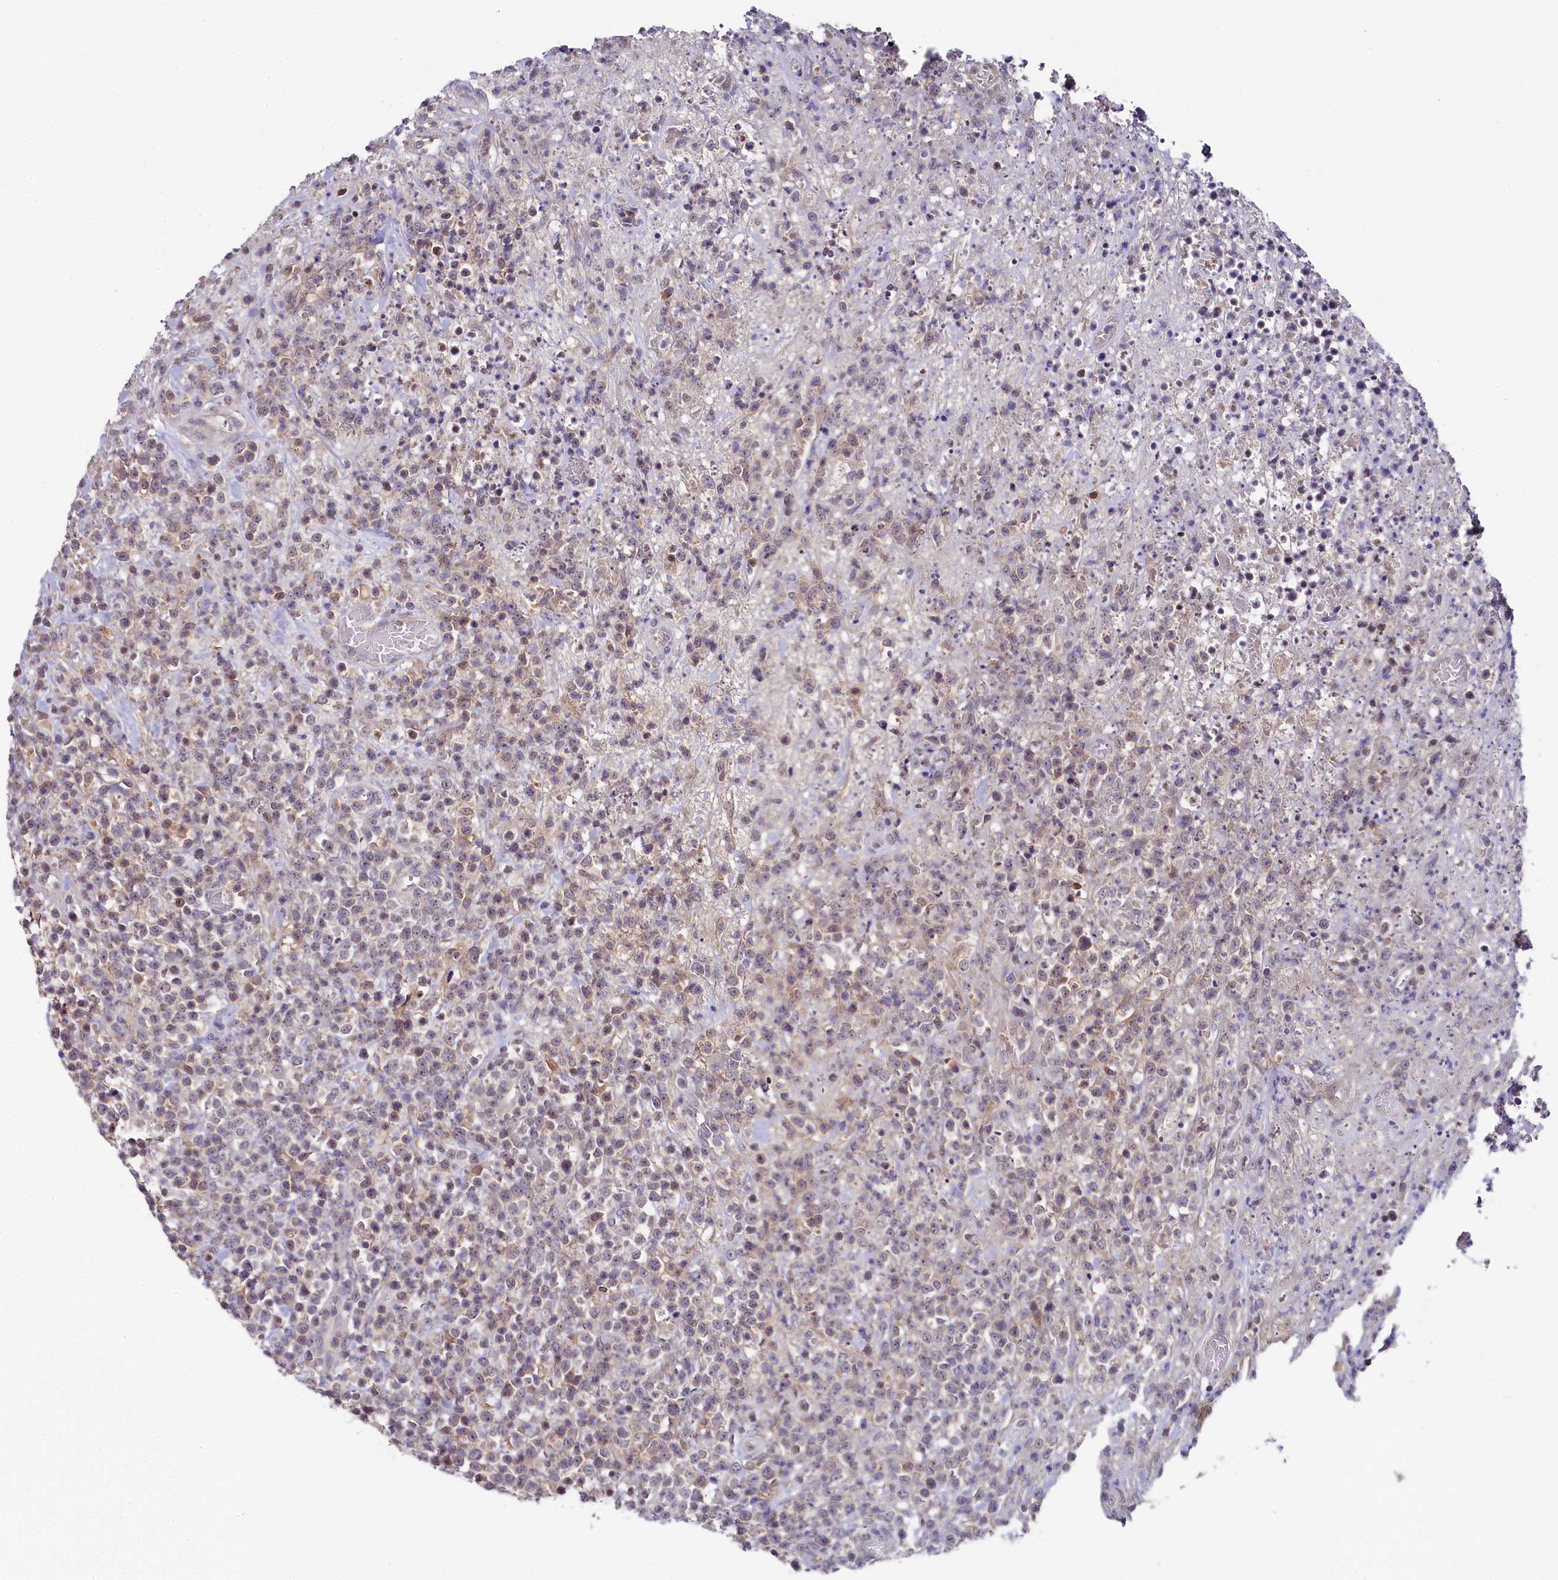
{"staining": {"intensity": "weak", "quantity": "25%-75%", "location": "cytoplasmic/membranous"}, "tissue": "lymphoma", "cell_type": "Tumor cells", "image_type": "cancer", "snomed": [{"axis": "morphology", "description": "Malignant lymphoma, non-Hodgkin's type, High grade"}, {"axis": "topography", "description": "Colon"}], "caption": "High-grade malignant lymphoma, non-Hodgkin's type stained with DAB (3,3'-diaminobenzidine) IHC exhibits low levels of weak cytoplasmic/membranous positivity in about 25%-75% of tumor cells.", "gene": "SPINK9", "patient": {"sex": "female", "age": 53}}